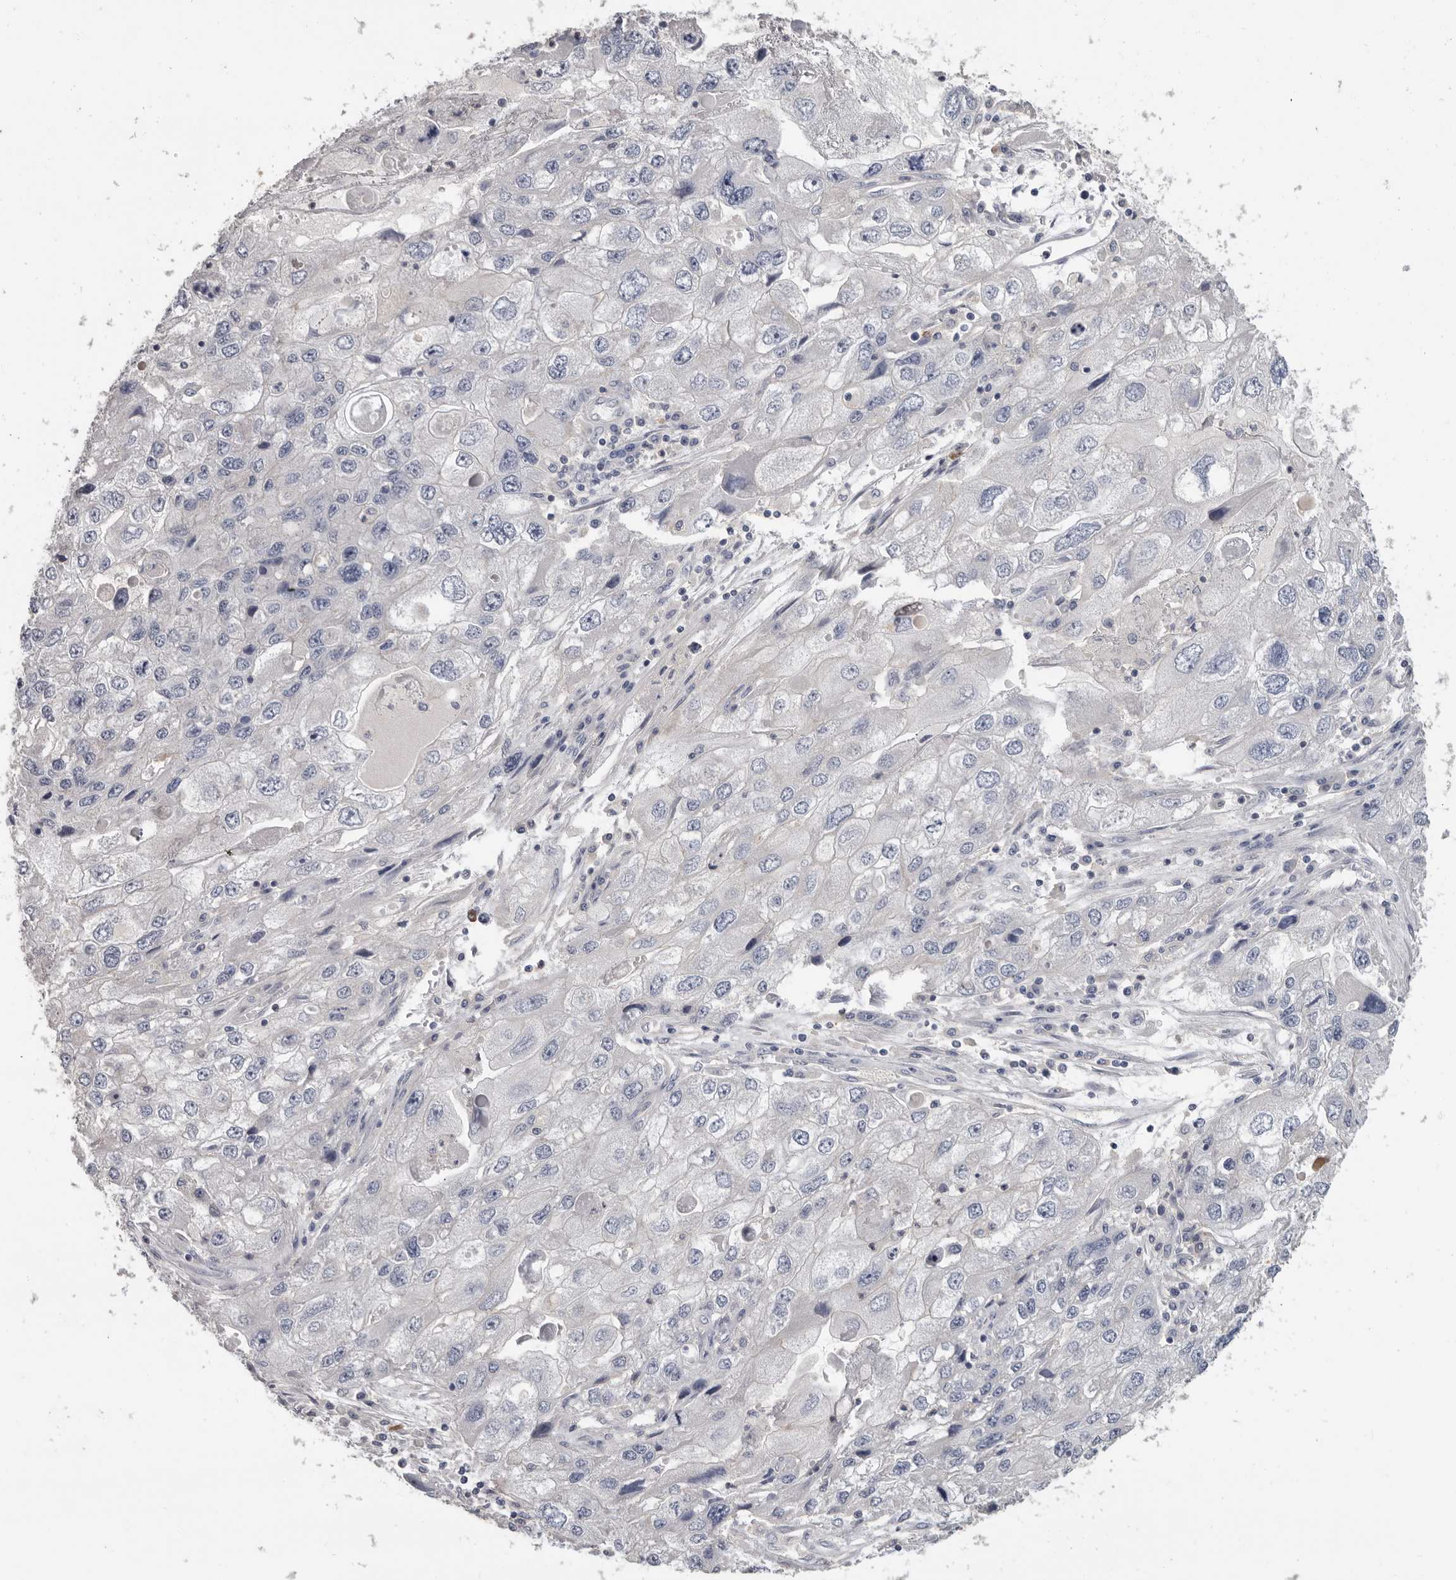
{"staining": {"intensity": "negative", "quantity": "none", "location": "none"}, "tissue": "endometrial cancer", "cell_type": "Tumor cells", "image_type": "cancer", "snomed": [{"axis": "morphology", "description": "Adenocarcinoma, NOS"}, {"axis": "topography", "description": "Endometrium"}], "caption": "There is no significant positivity in tumor cells of endometrial adenocarcinoma.", "gene": "WDTC1", "patient": {"sex": "female", "age": 49}}